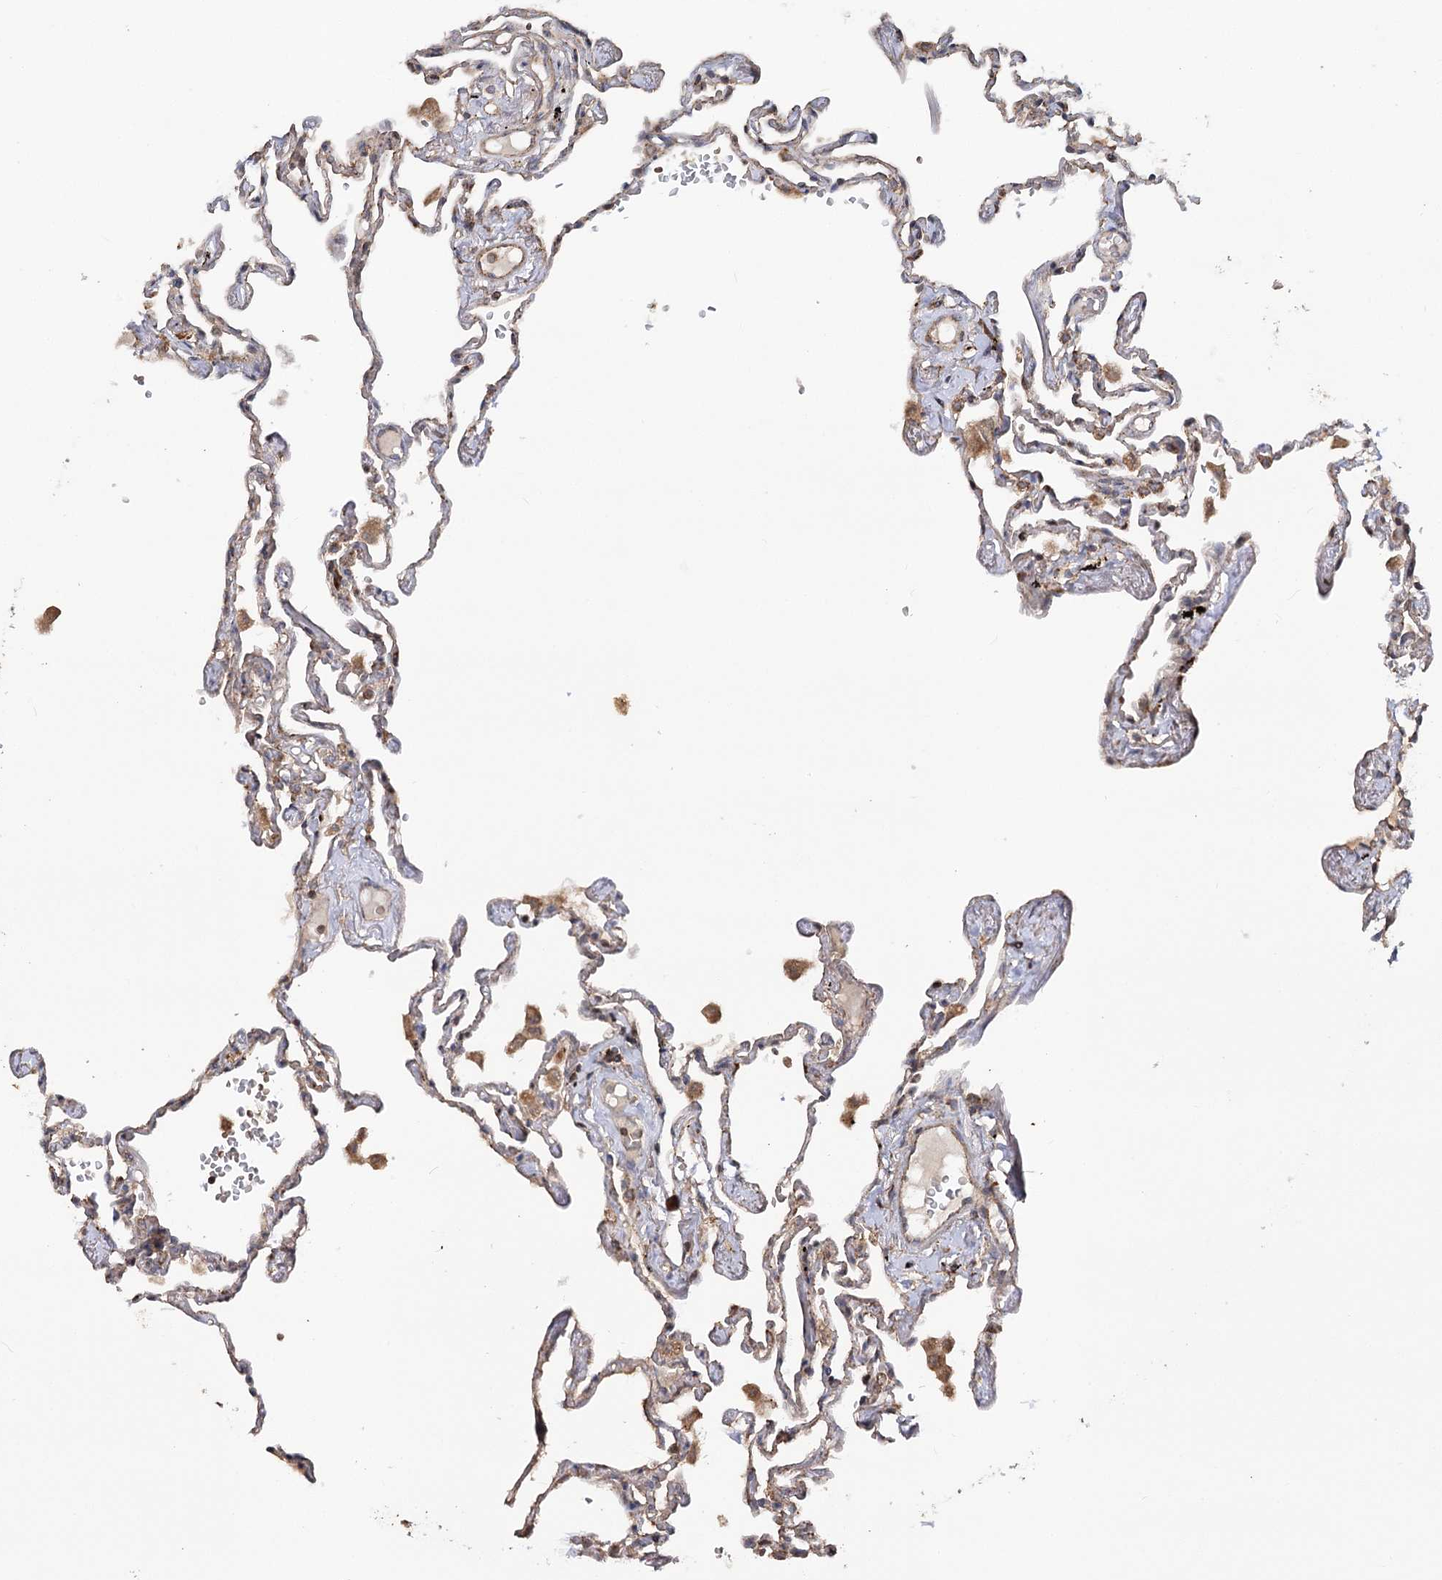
{"staining": {"intensity": "moderate", "quantity": "25%-75%", "location": "cytoplasmic/membranous"}, "tissue": "lung", "cell_type": "Alveolar cells", "image_type": "normal", "snomed": [{"axis": "morphology", "description": "Normal tissue, NOS"}, {"axis": "topography", "description": "Lung"}], "caption": "A brown stain shows moderate cytoplasmic/membranous expression of a protein in alveolar cells of benign human lung.", "gene": "MINDY3", "patient": {"sex": "female", "age": 67}}